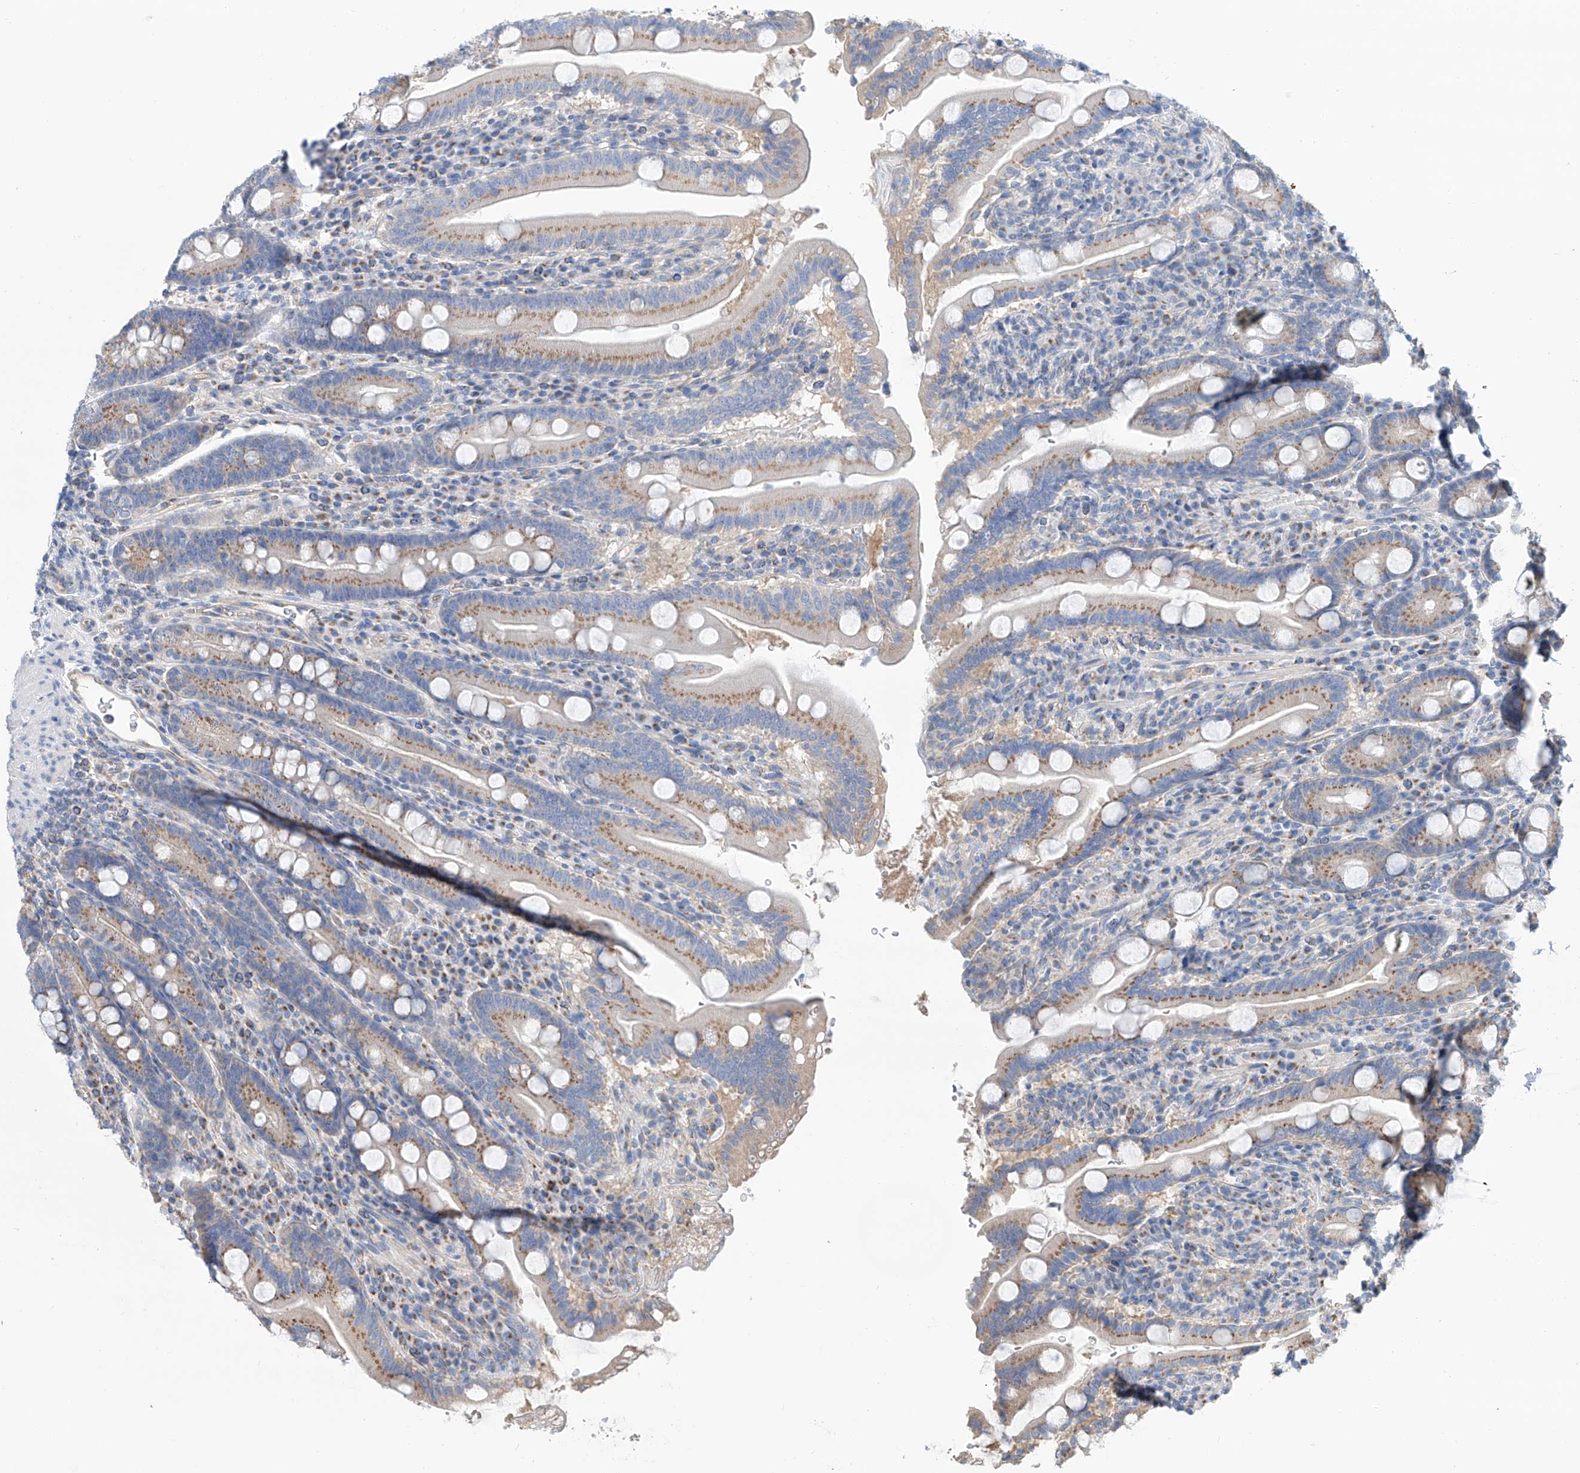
{"staining": {"intensity": "moderate", "quantity": ">75%", "location": "cytoplasmic/membranous"}, "tissue": "duodenum", "cell_type": "Glandular cells", "image_type": "normal", "snomed": [{"axis": "morphology", "description": "Normal tissue, NOS"}, {"axis": "topography", "description": "Duodenum"}], "caption": "Human duodenum stained with a protein marker exhibits moderate staining in glandular cells.", "gene": "SLC22A7", "patient": {"sex": "male", "age": 35}}